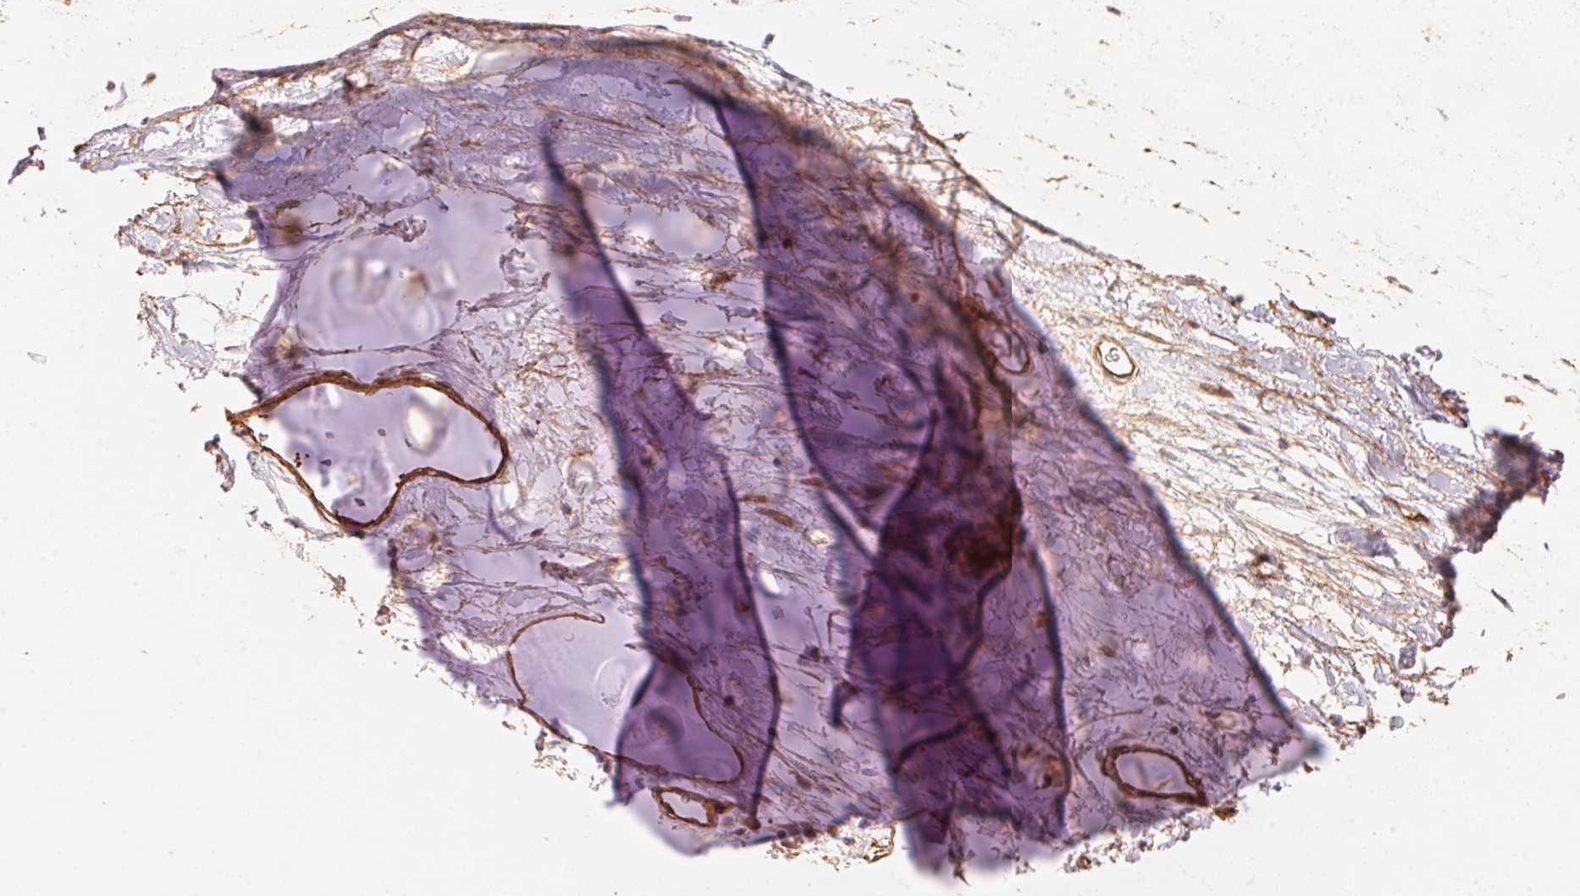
{"staining": {"intensity": "moderate", "quantity": ">75%", "location": "cytoplasmic/membranous"}, "tissue": "adipose tissue", "cell_type": "Adipocytes", "image_type": "normal", "snomed": [{"axis": "morphology", "description": "Normal tissue, NOS"}, {"axis": "topography", "description": "Cartilage tissue"}, {"axis": "topography", "description": "Bronchus"}], "caption": "A photomicrograph of adipose tissue stained for a protein exhibits moderate cytoplasmic/membranous brown staining in adipocytes. The protein of interest is shown in brown color, while the nuclei are stained blue.", "gene": "FRAS1", "patient": {"sex": "male", "age": 58}}